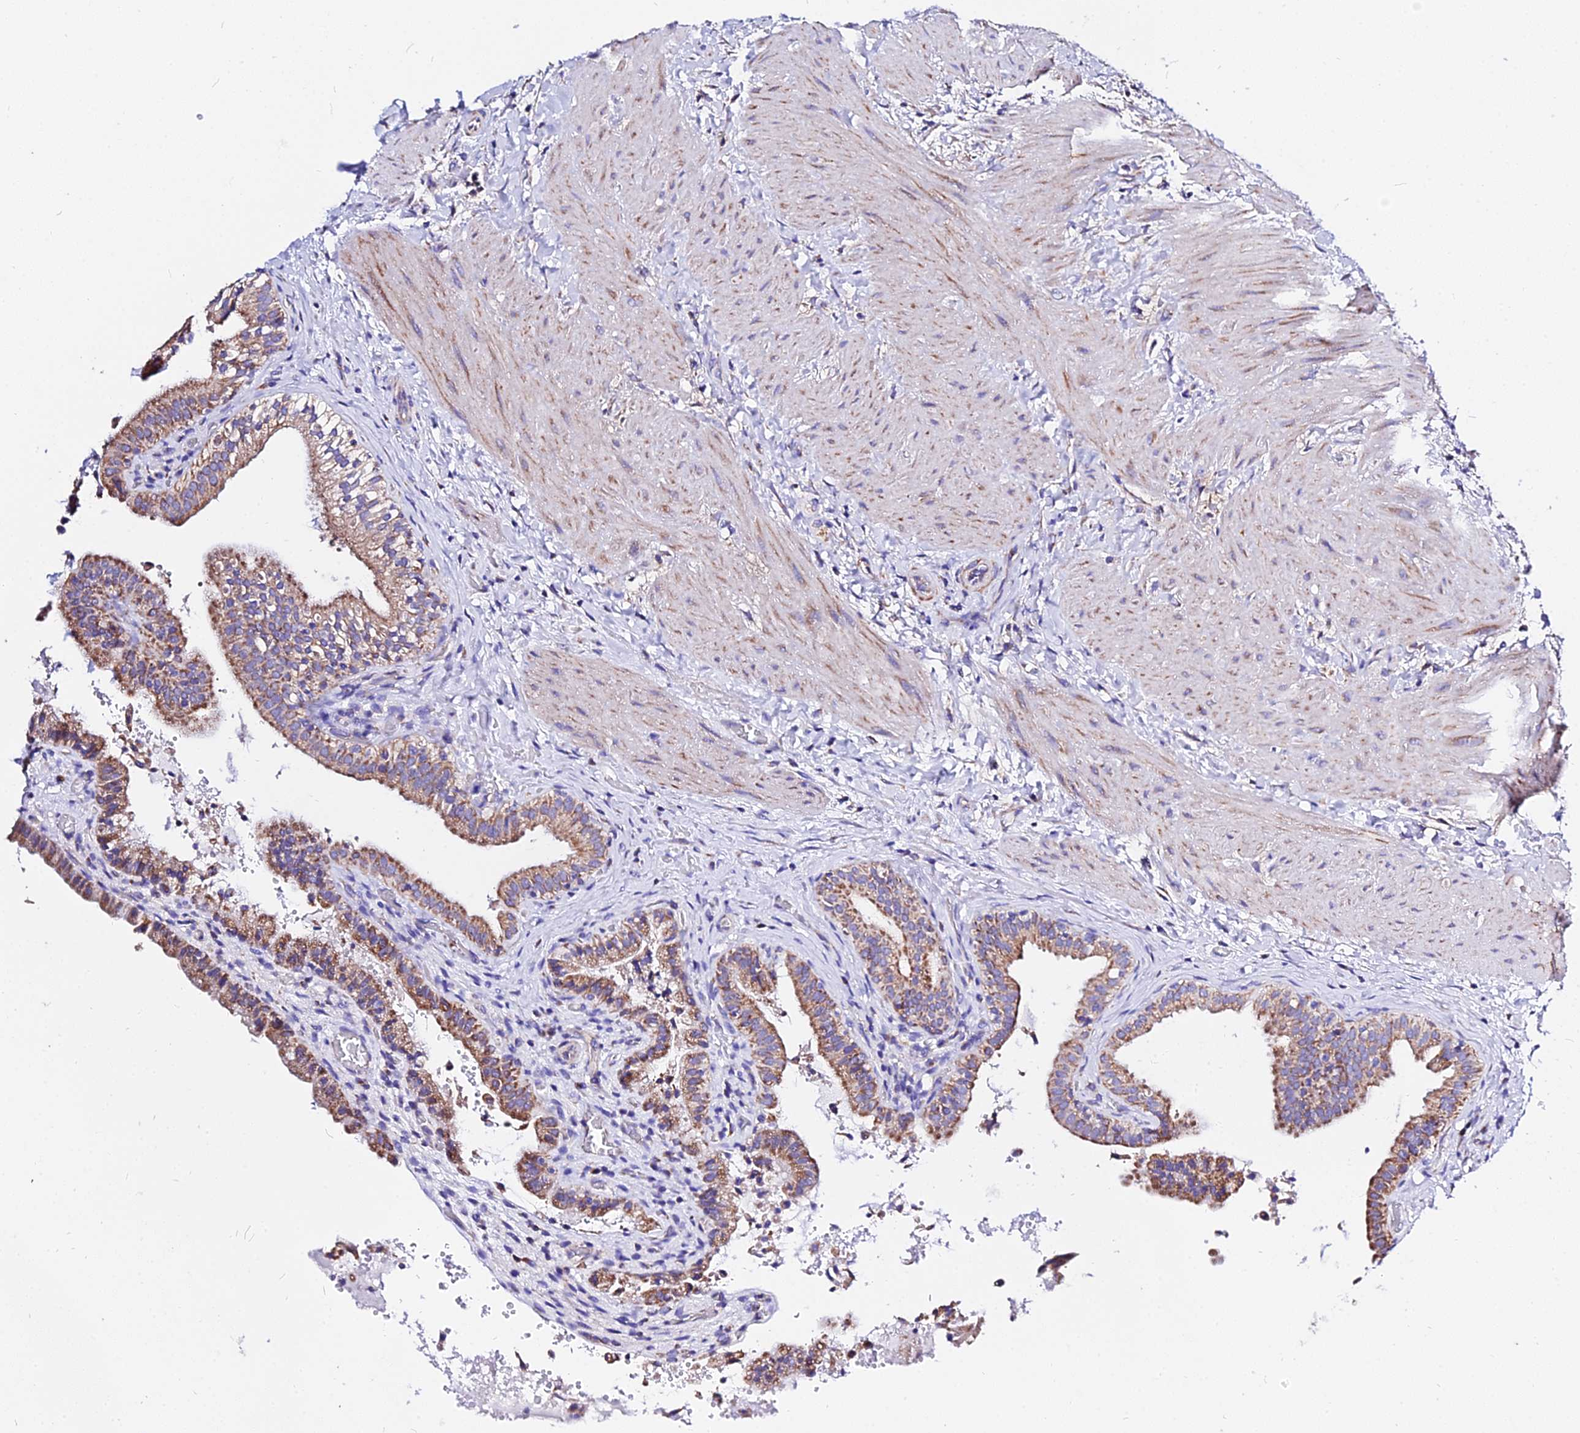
{"staining": {"intensity": "moderate", "quantity": ">75%", "location": "cytoplasmic/membranous"}, "tissue": "gallbladder", "cell_type": "Glandular cells", "image_type": "normal", "snomed": [{"axis": "morphology", "description": "Normal tissue, NOS"}, {"axis": "topography", "description": "Gallbladder"}], "caption": "A micrograph showing moderate cytoplasmic/membranous expression in about >75% of glandular cells in unremarkable gallbladder, as visualized by brown immunohistochemical staining.", "gene": "ZNF573", "patient": {"sex": "male", "age": 24}}